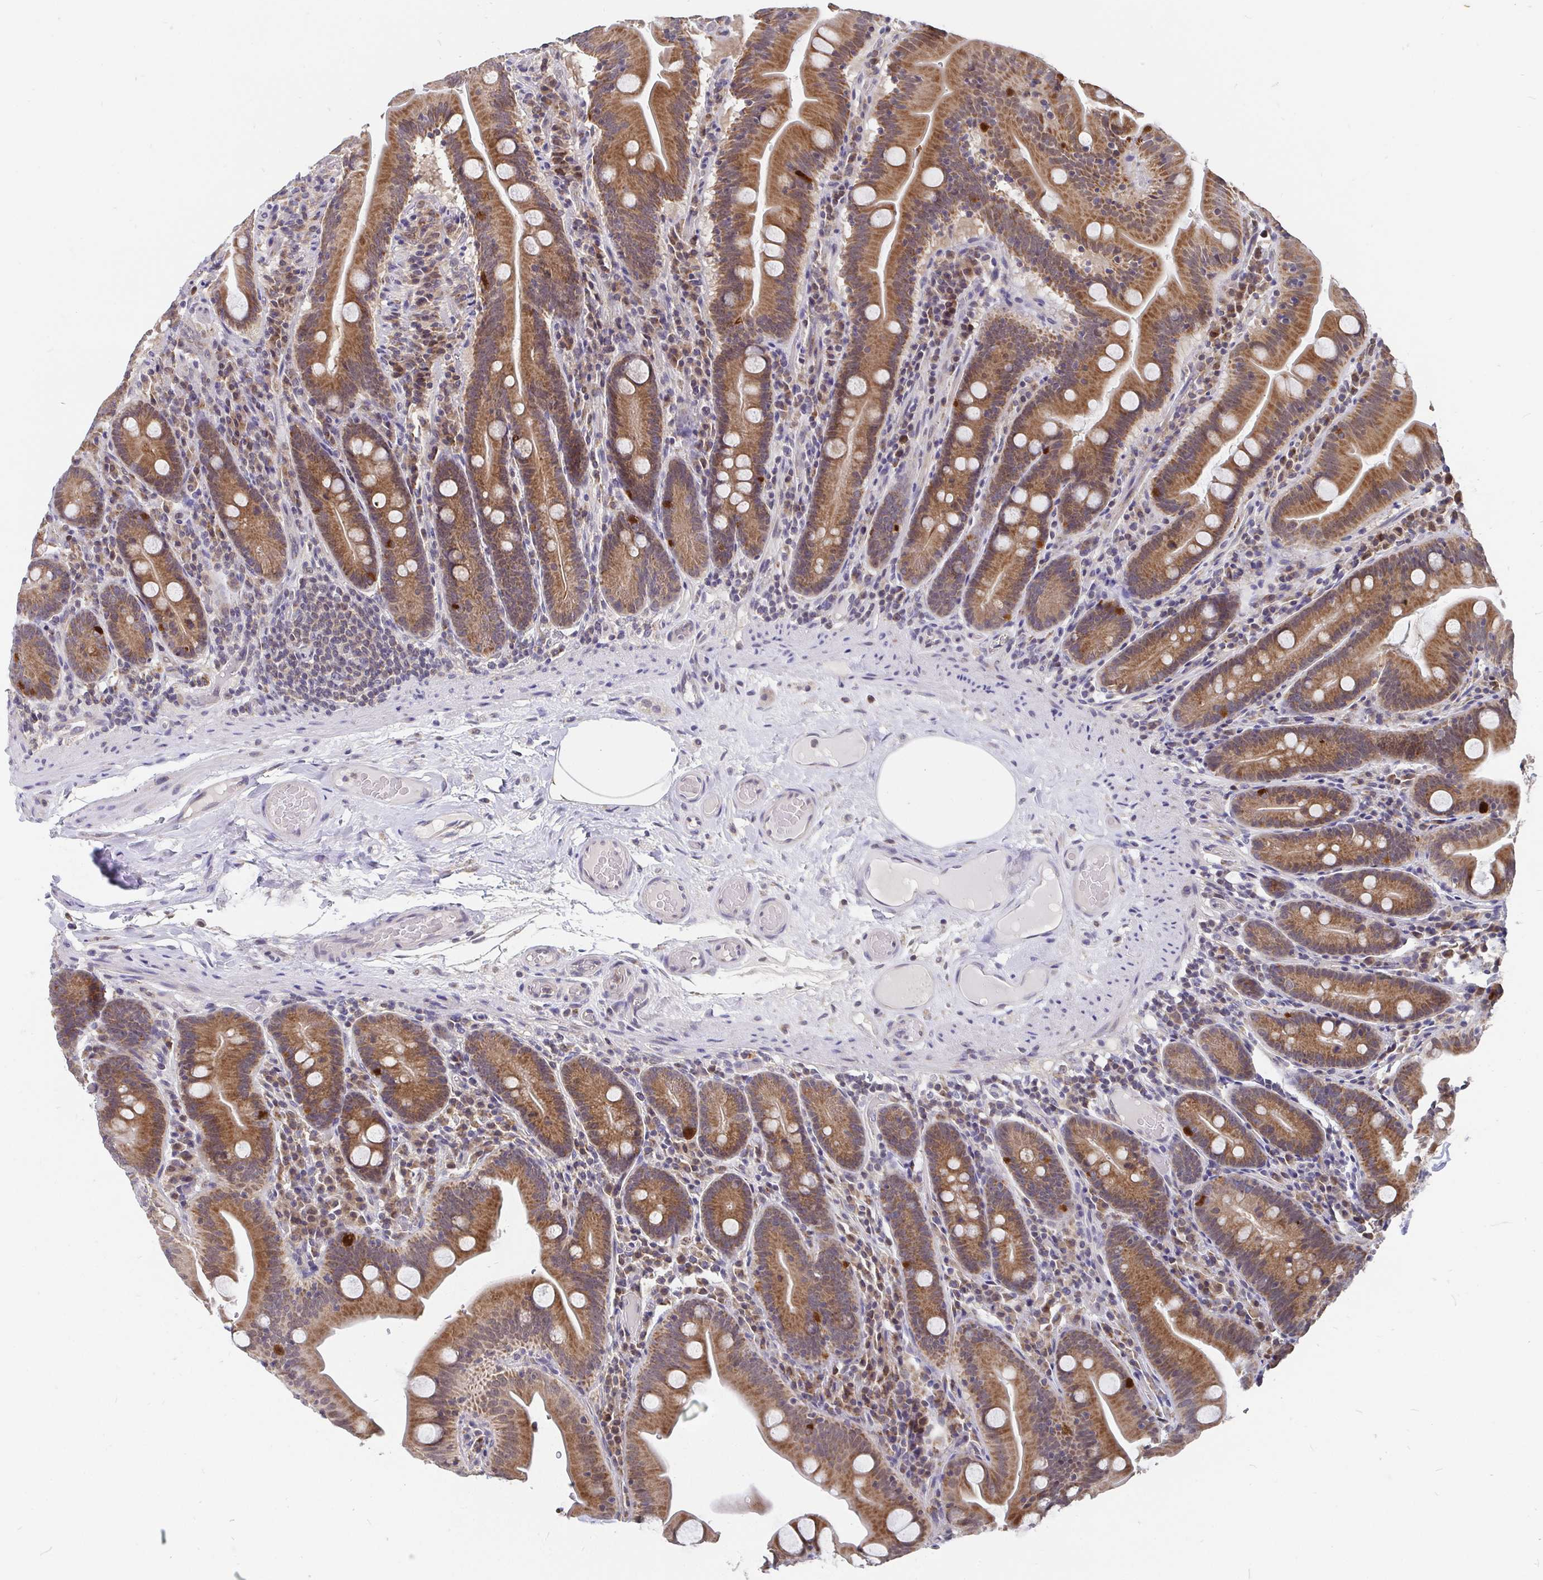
{"staining": {"intensity": "strong", "quantity": ">75%", "location": "cytoplasmic/membranous"}, "tissue": "small intestine", "cell_type": "Glandular cells", "image_type": "normal", "snomed": [{"axis": "morphology", "description": "Normal tissue, NOS"}, {"axis": "topography", "description": "Small intestine"}], "caption": "Immunohistochemistry histopathology image of benign small intestine: small intestine stained using IHC displays high levels of strong protein expression localized specifically in the cytoplasmic/membranous of glandular cells, appearing as a cytoplasmic/membranous brown color.", "gene": "PDF", "patient": {"sex": "male", "age": 37}}